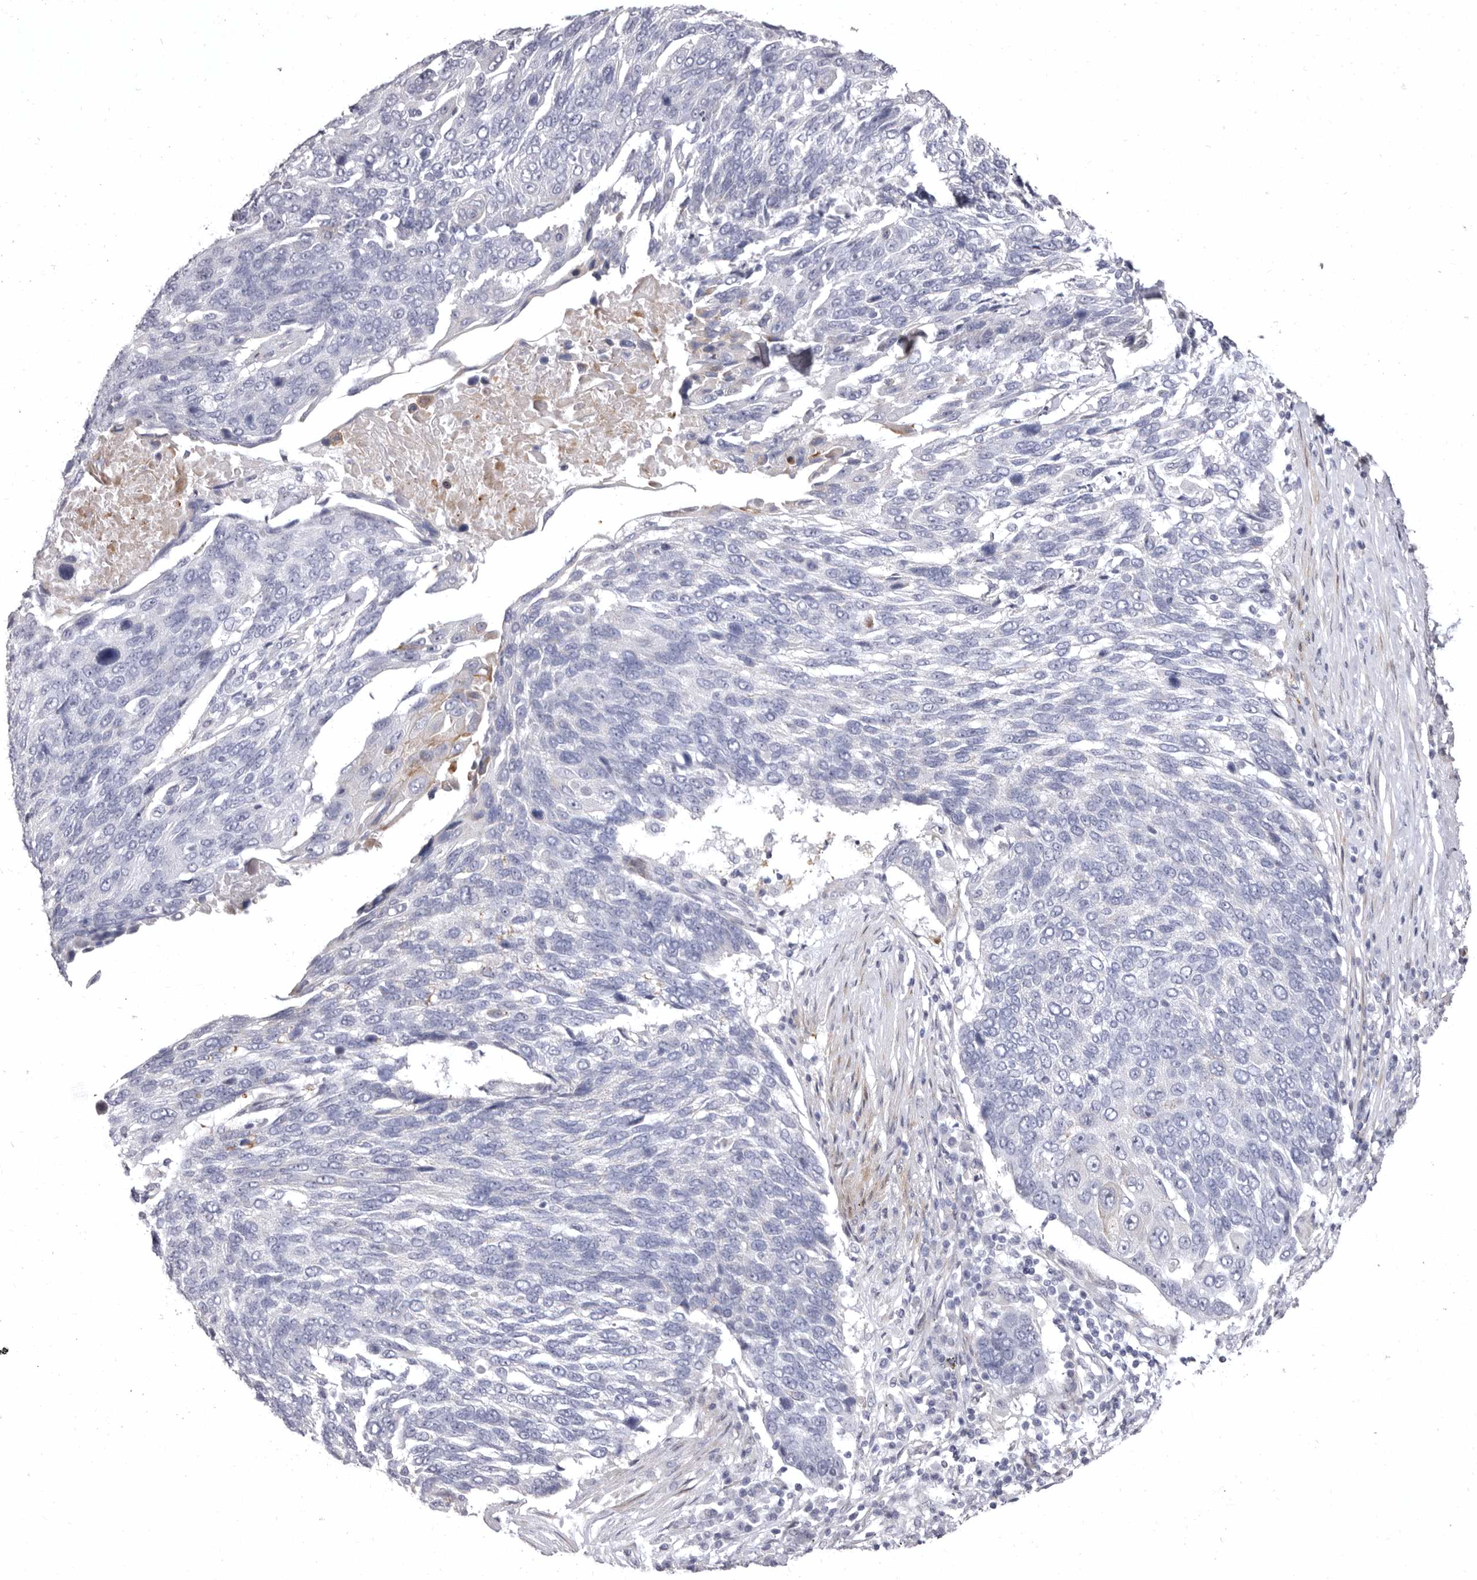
{"staining": {"intensity": "negative", "quantity": "none", "location": "none"}, "tissue": "lung cancer", "cell_type": "Tumor cells", "image_type": "cancer", "snomed": [{"axis": "morphology", "description": "Squamous cell carcinoma, NOS"}, {"axis": "topography", "description": "Lung"}], "caption": "There is no significant staining in tumor cells of squamous cell carcinoma (lung).", "gene": "AIDA", "patient": {"sex": "male", "age": 66}}